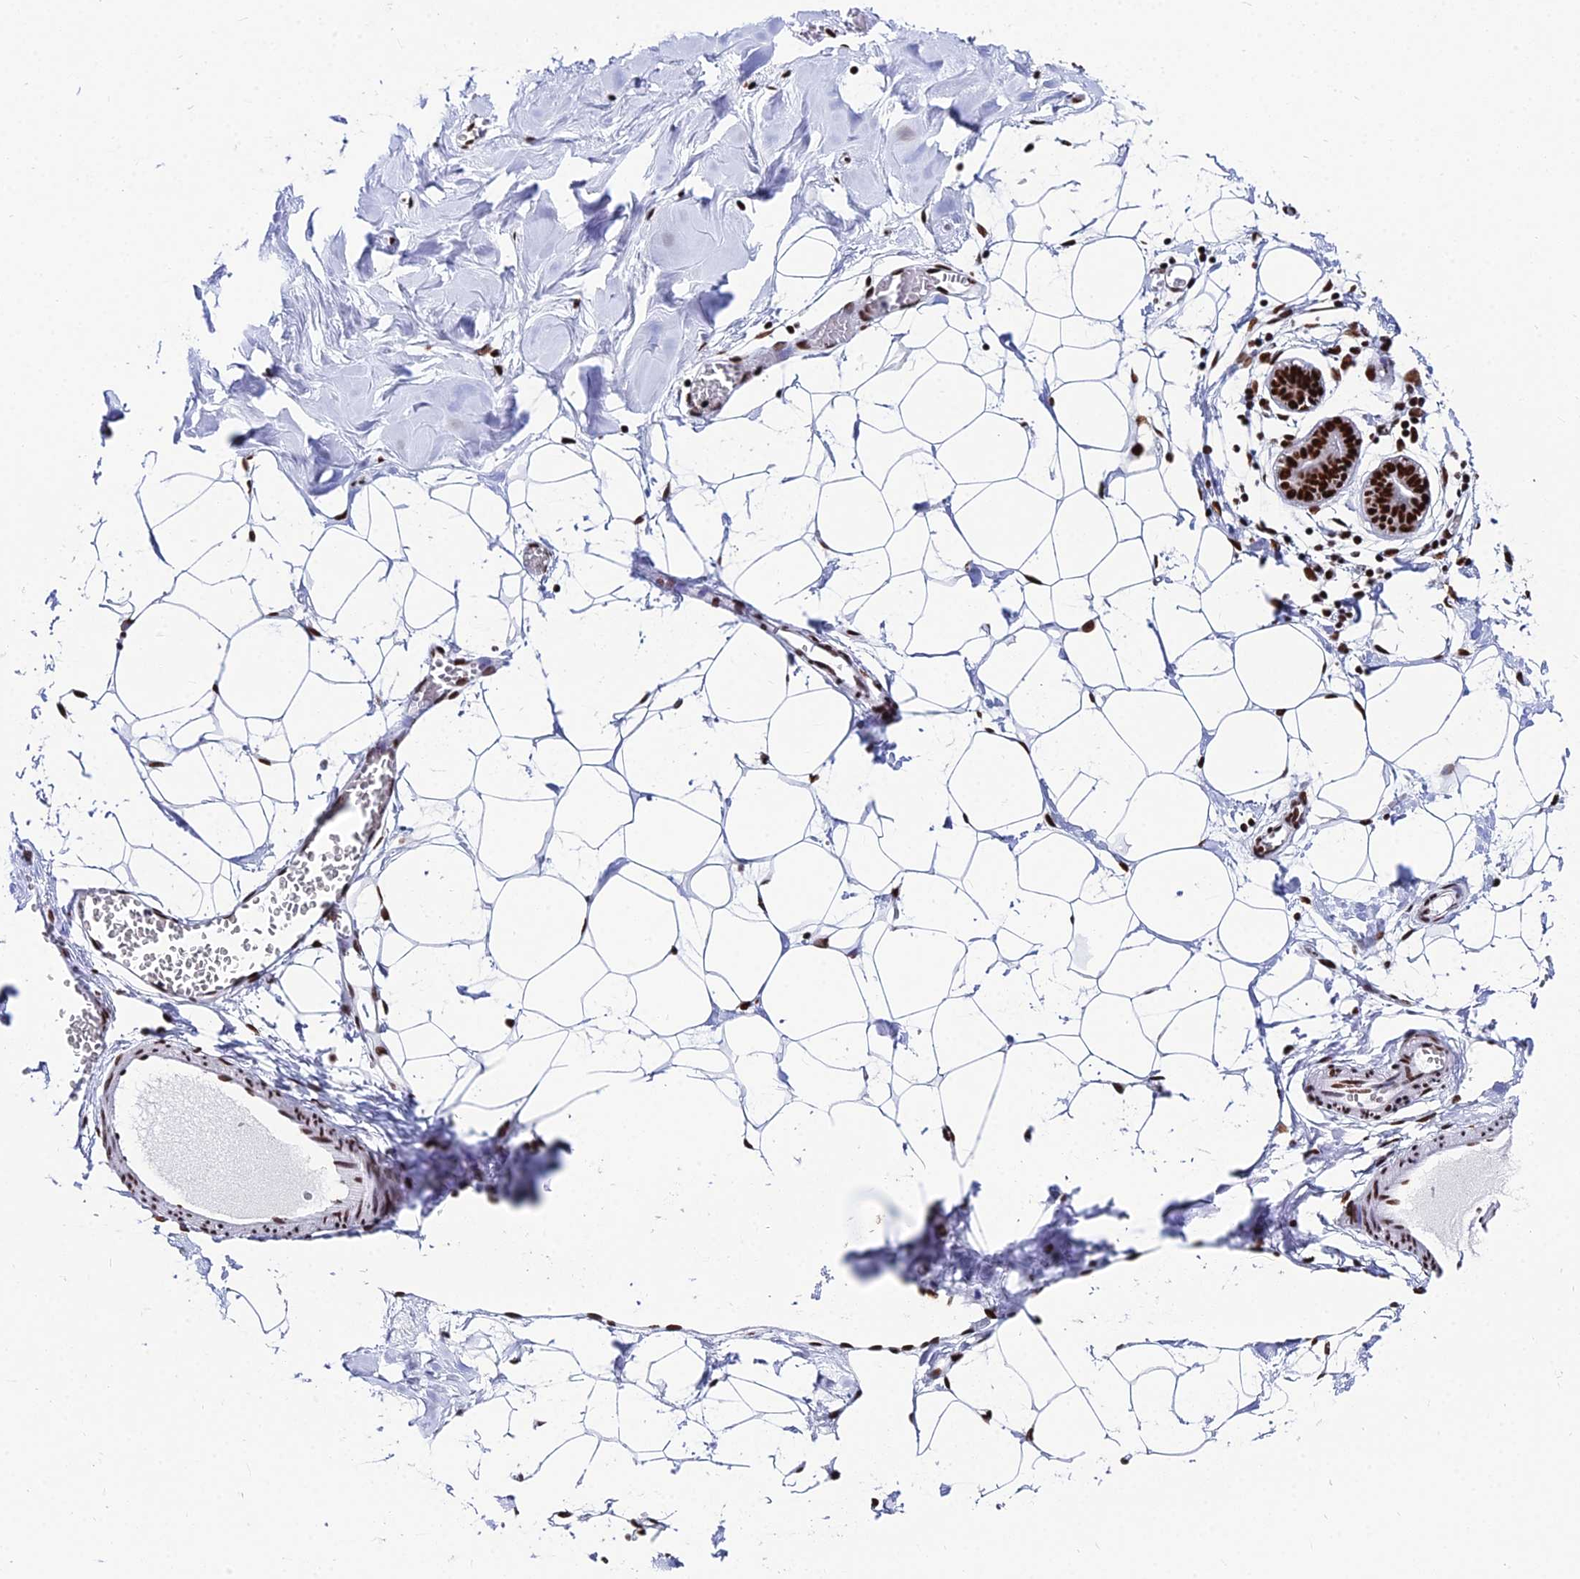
{"staining": {"intensity": "moderate", "quantity": ">75%", "location": "nuclear"}, "tissue": "breast", "cell_type": "Adipocytes", "image_type": "normal", "snomed": [{"axis": "morphology", "description": "Normal tissue, NOS"}, {"axis": "topography", "description": "Breast"}], "caption": "DAB (3,3'-diaminobenzidine) immunohistochemical staining of benign breast shows moderate nuclear protein positivity in approximately >75% of adipocytes. (DAB (3,3'-diaminobenzidine) IHC with brightfield microscopy, high magnification).", "gene": "HNRNPH1", "patient": {"sex": "female", "age": 27}}